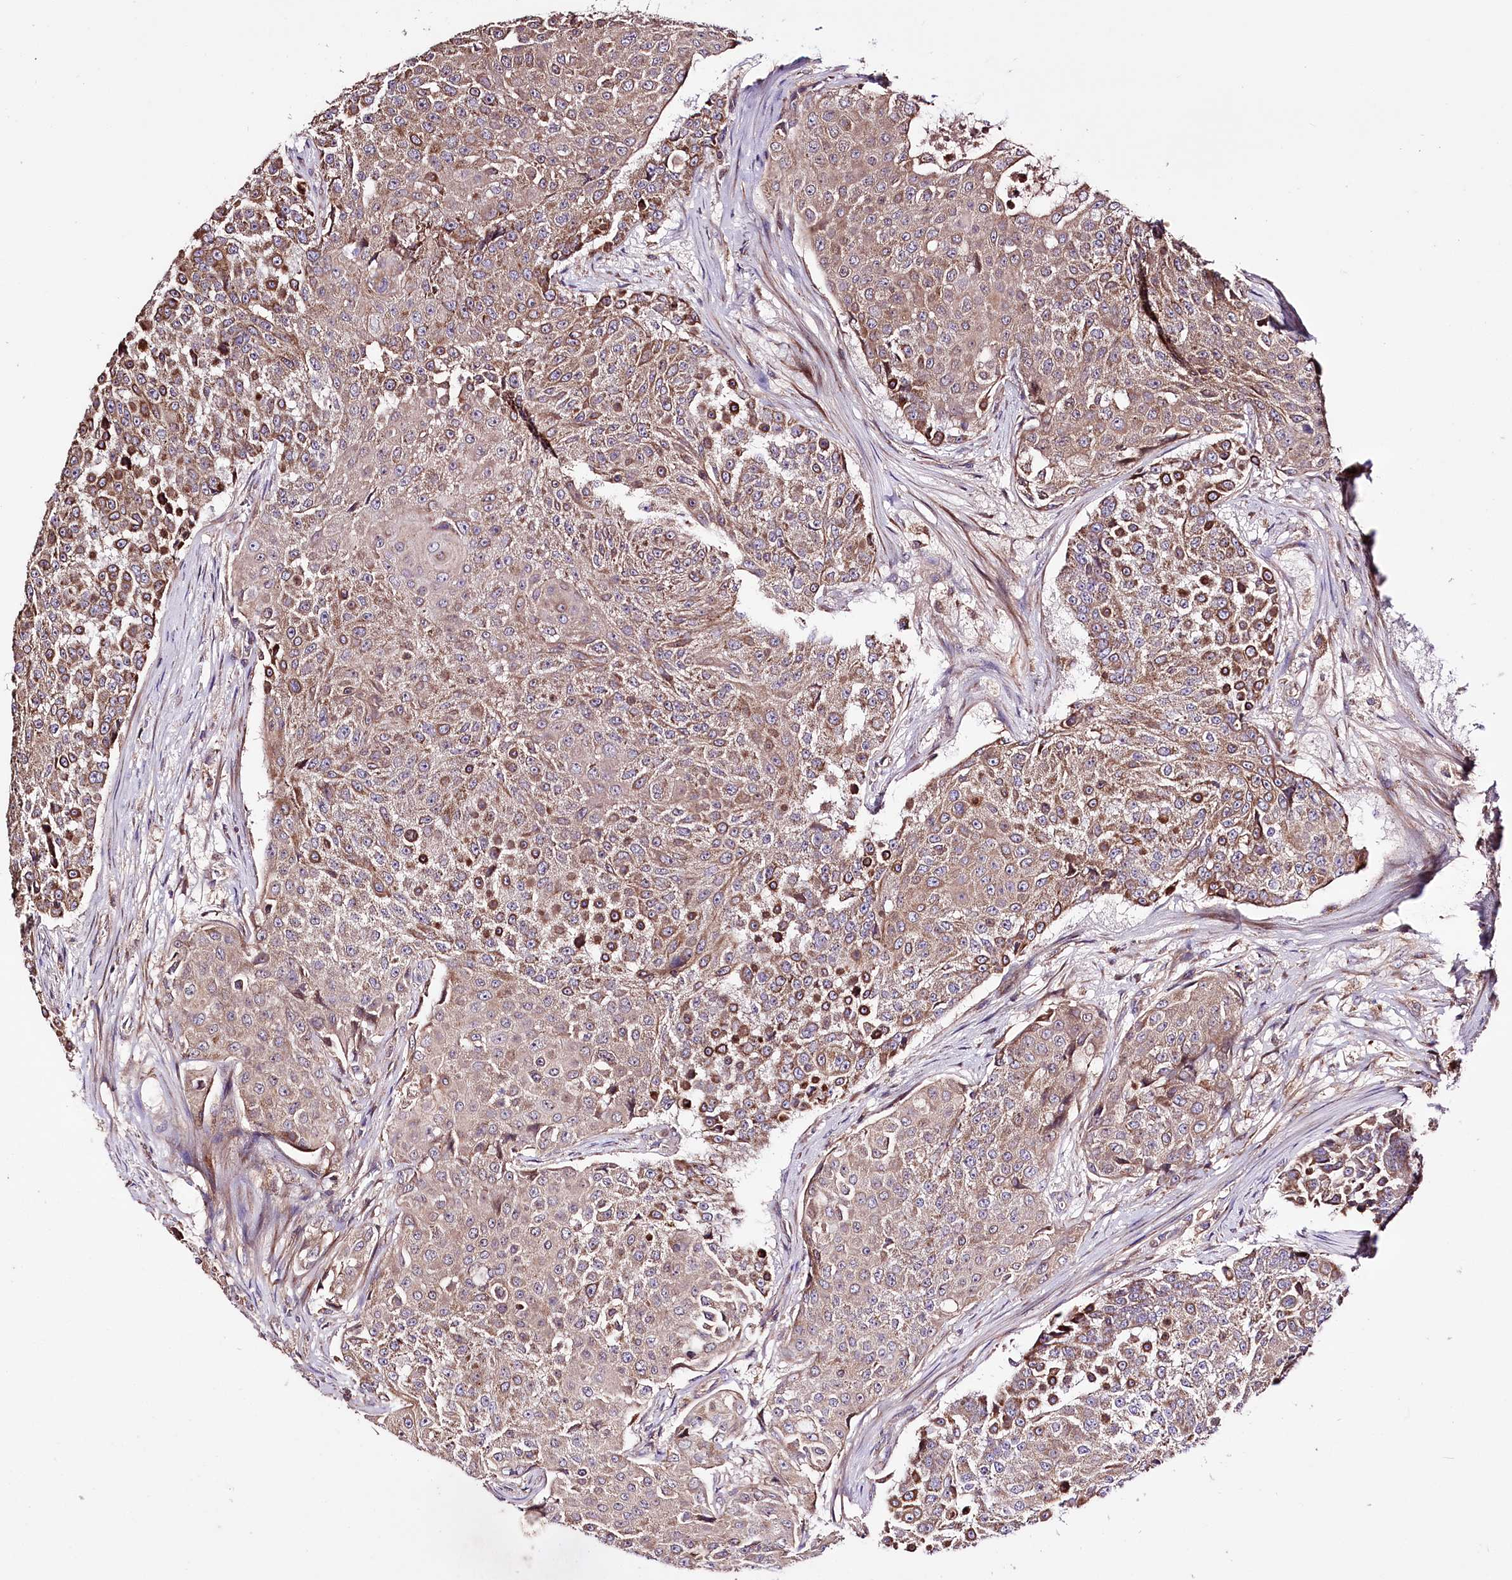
{"staining": {"intensity": "moderate", "quantity": ">75%", "location": "cytoplasmic/membranous"}, "tissue": "urothelial cancer", "cell_type": "Tumor cells", "image_type": "cancer", "snomed": [{"axis": "morphology", "description": "Urothelial carcinoma, High grade"}, {"axis": "topography", "description": "Urinary bladder"}], "caption": "Immunohistochemical staining of urothelial cancer reveals medium levels of moderate cytoplasmic/membranous expression in about >75% of tumor cells.", "gene": "WWC1", "patient": {"sex": "female", "age": 63}}